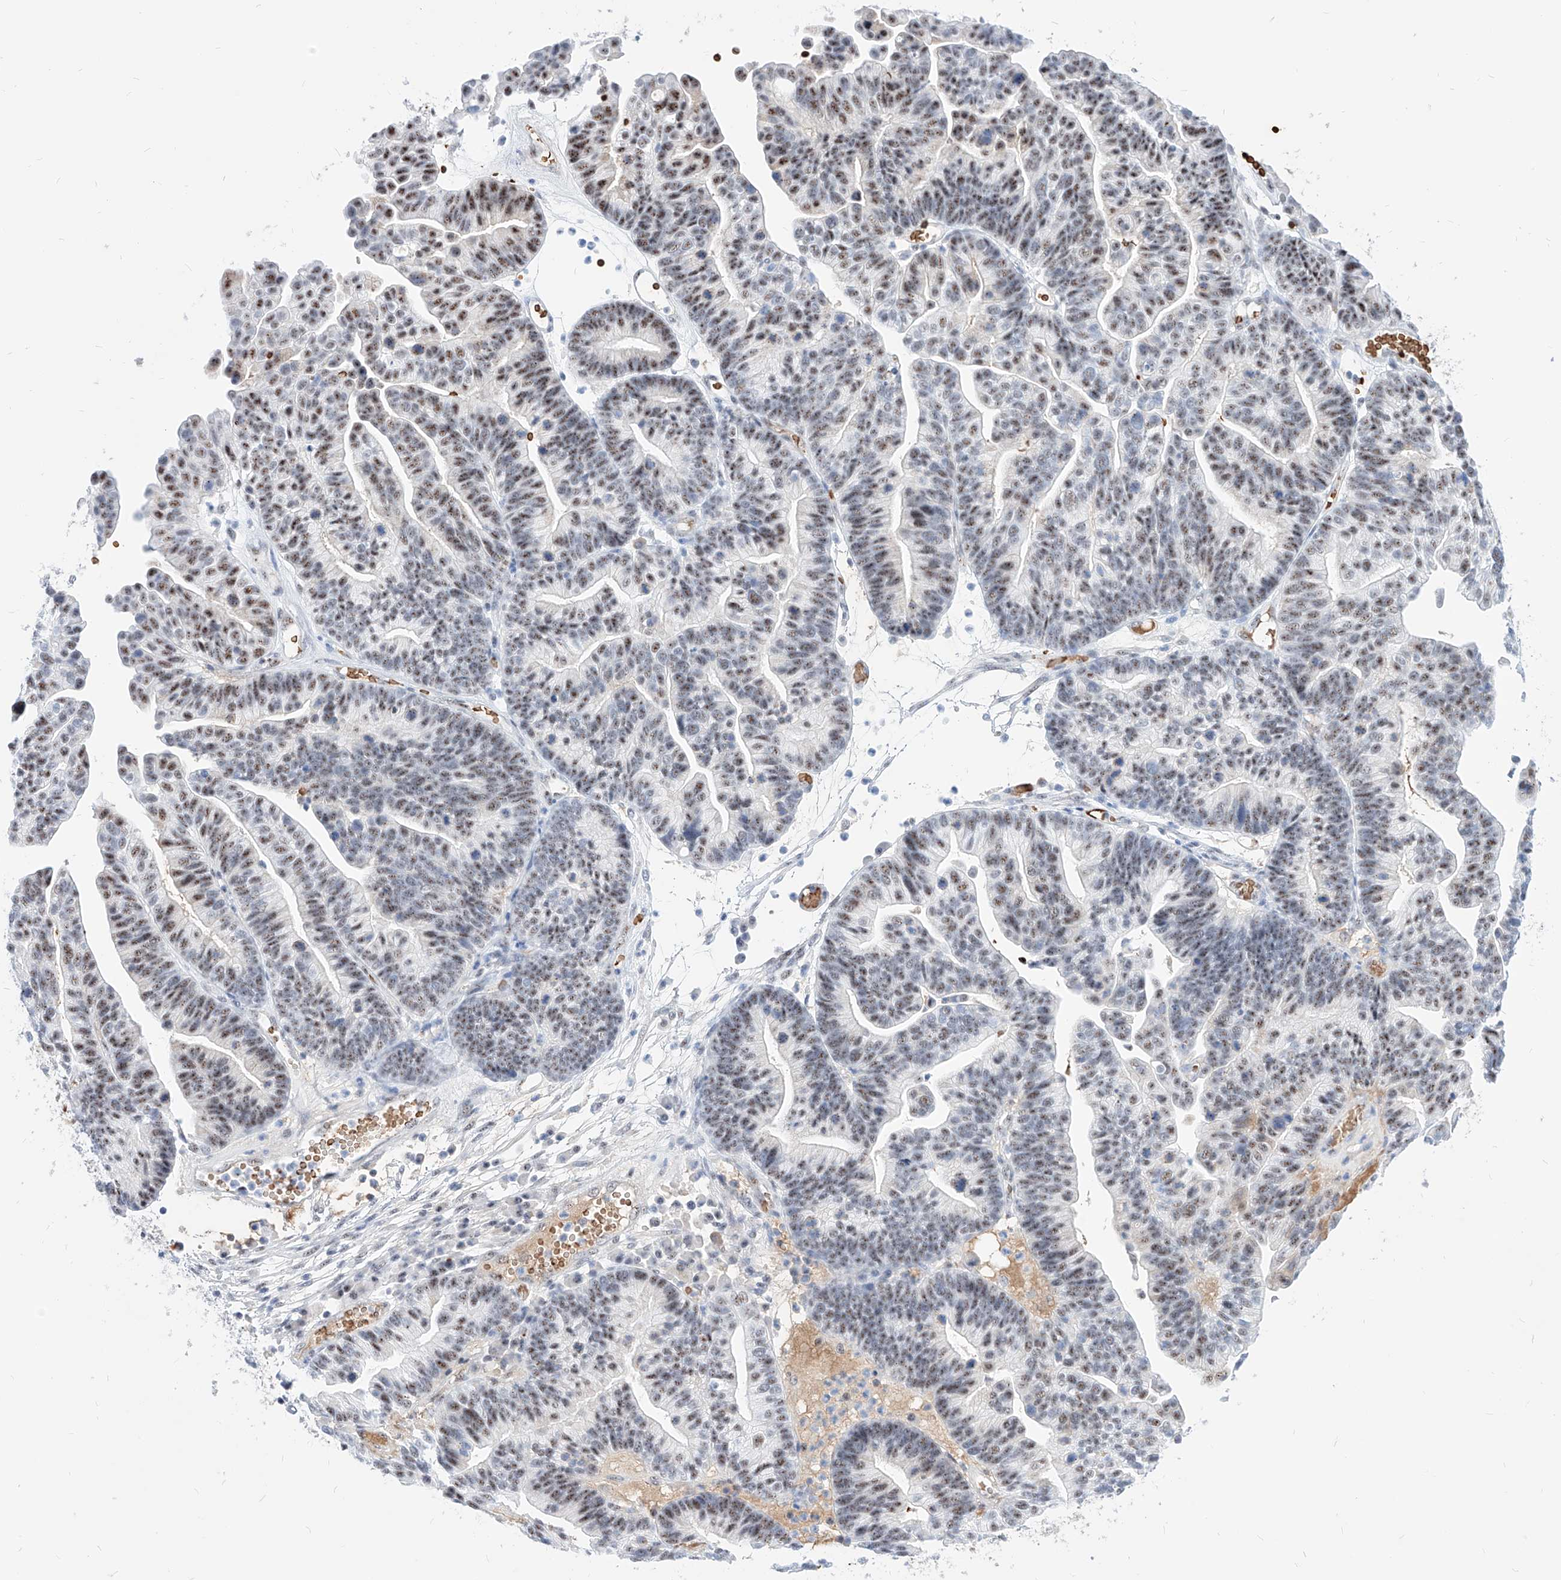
{"staining": {"intensity": "moderate", "quantity": ">75%", "location": "nuclear"}, "tissue": "ovarian cancer", "cell_type": "Tumor cells", "image_type": "cancer", "snomed": [{"axis": "morphology", "description": "Cystadenocarcinoma, serous, NOS"}, {"axis": "topography", "description": "Ovary"}], "caption": "Immunohistochemistry (IHC) of human ovarian serous cystadenocarcinoma demonstrates medium levels of moderate nuclear expression in approximately >75% of tumor cells.", "gene": "ZFP42", "patient": {"sex": "female", "age": 56}}